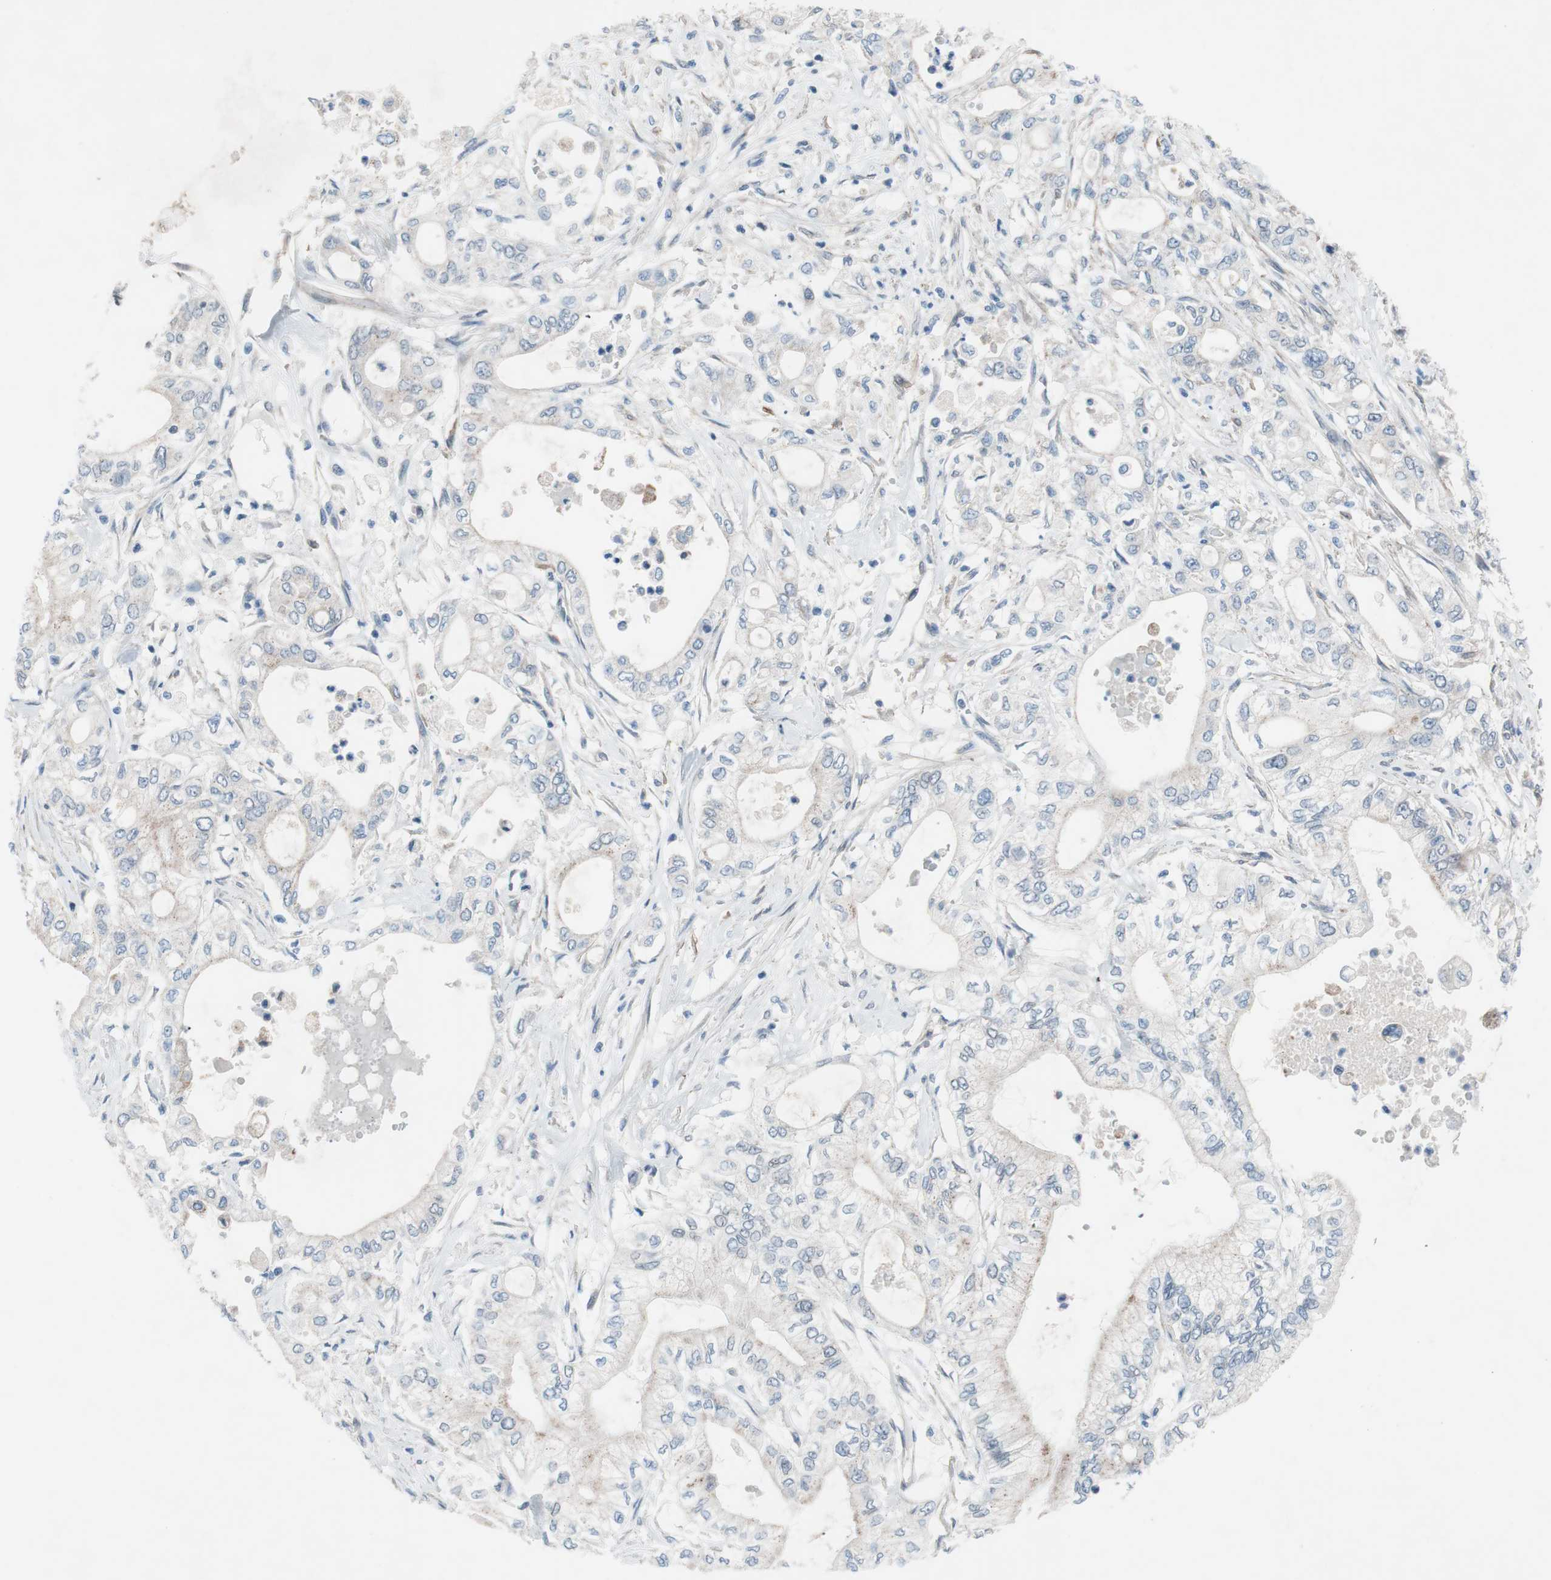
{"staining": {"intensity": "negative", "quantity": "none", "location": "none"}, "tissue": "pancreatic cancer", "cell_type": "Tumor cells", "image_type": "cancer", "snomed": [{"axis": "morphology", "description": "Adenocarcinoma, NOS"}, {"axis": "topography", "description": "Pancreas"}], "caption": "The image shows no significant expression in tumor cells of pancreatic adenocarcinoma. Nuclei are stained in blue.", "gene": "ARNT2", "patient": {"sex": "male", "age": 79}}